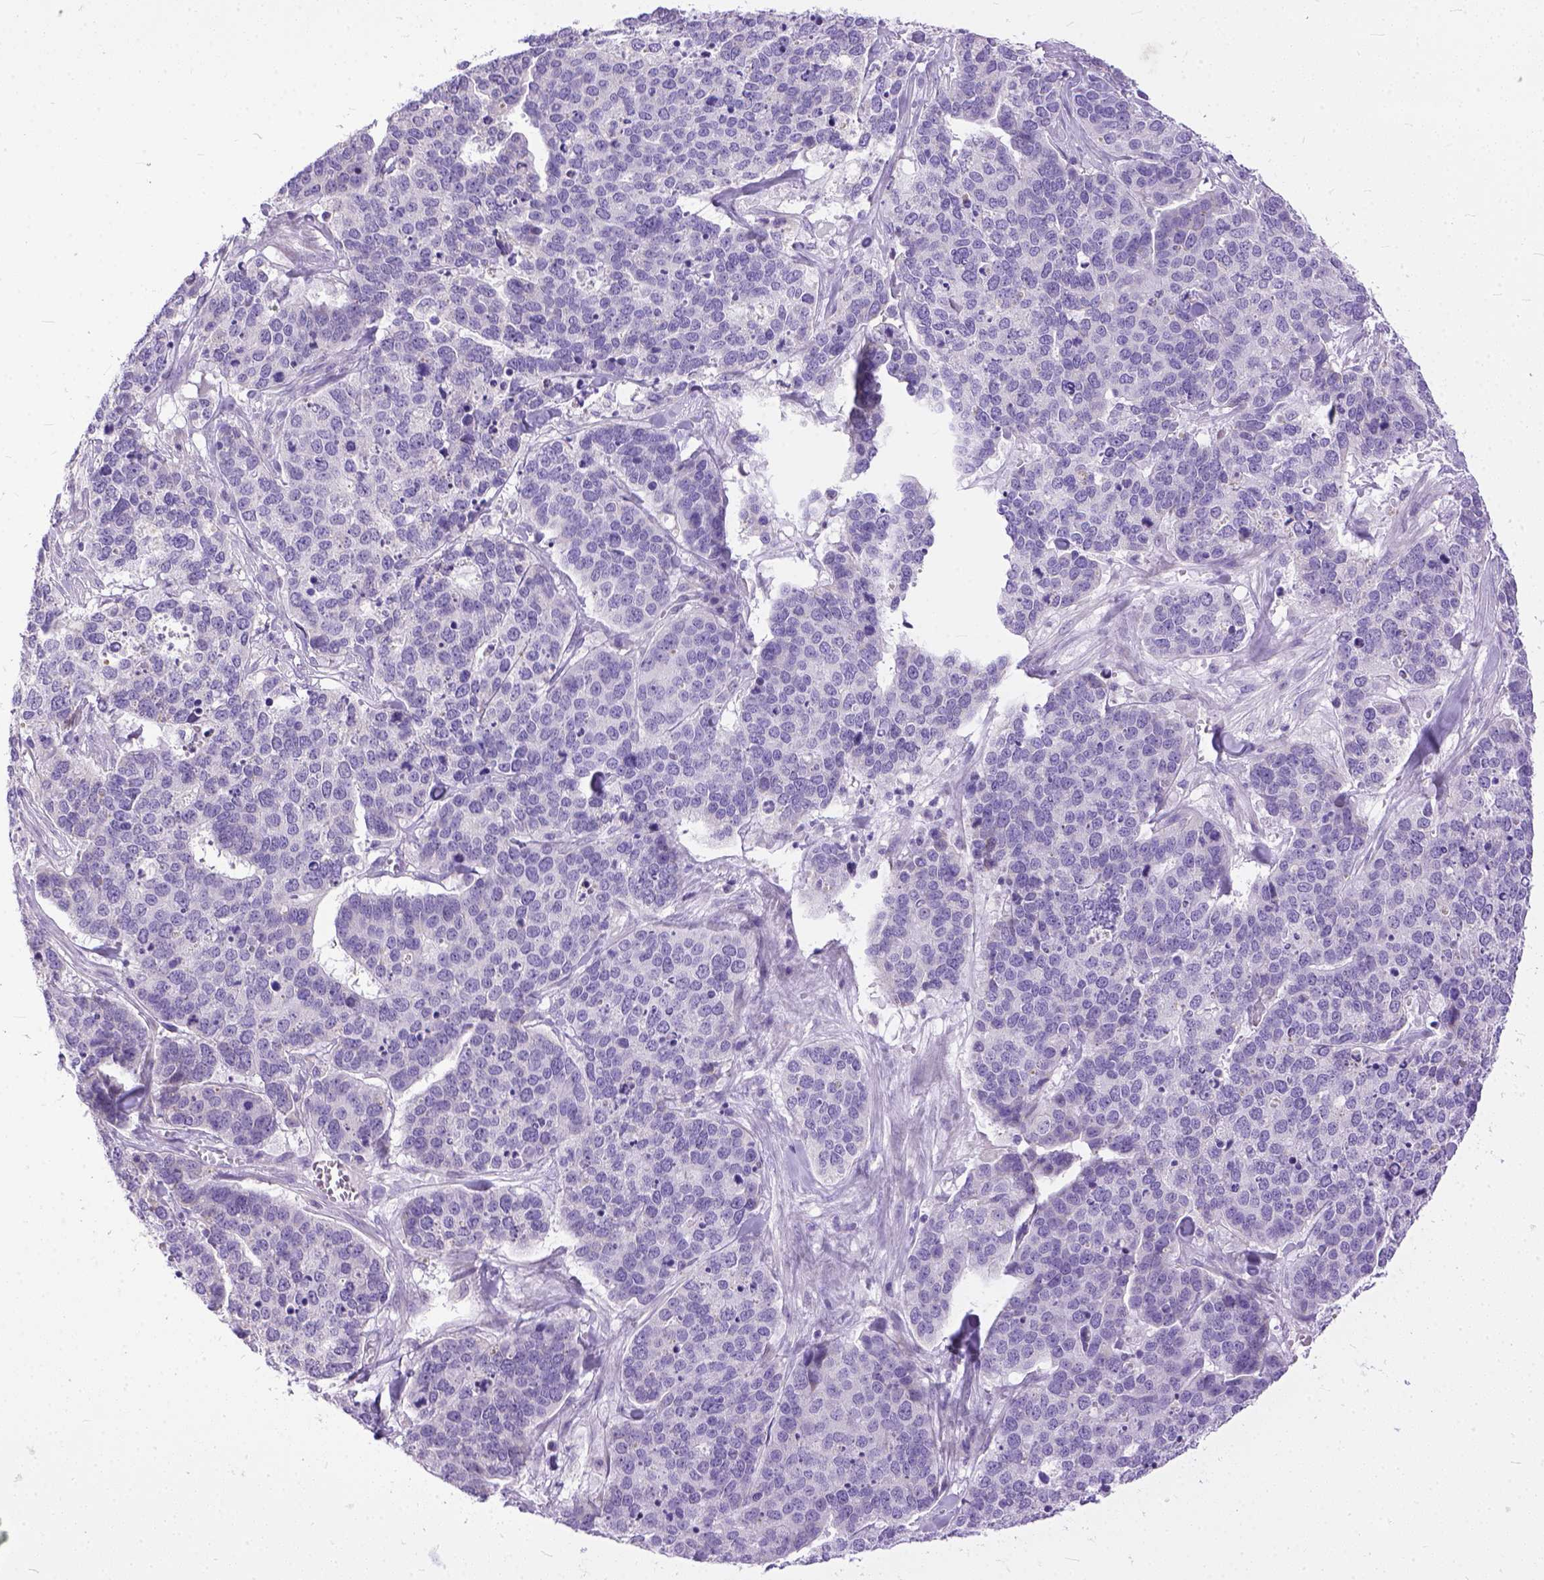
{"staining": {"intensity": "negative", "quantity": "none", "location": "none"}, "tissue": "ovarian cancer", "cell_type": "Tumor cells", "image_type": "cancer", "snomed": [{"axis": "morphology", "description": "Carcinoma, endometroid"}, {"axis": "topography", "description": "Ovary"}], "caption": "DAB (3,3'-diaminobenzidine) immunohistochemical staining of human ovarian cancer (endometroid carcinoma) reveals no significant staining in tumor cells. (IHC, brightfield microscopy, high magnification).", "gene": "PLK5", "patient": {"sex": "female", "age": 65}}